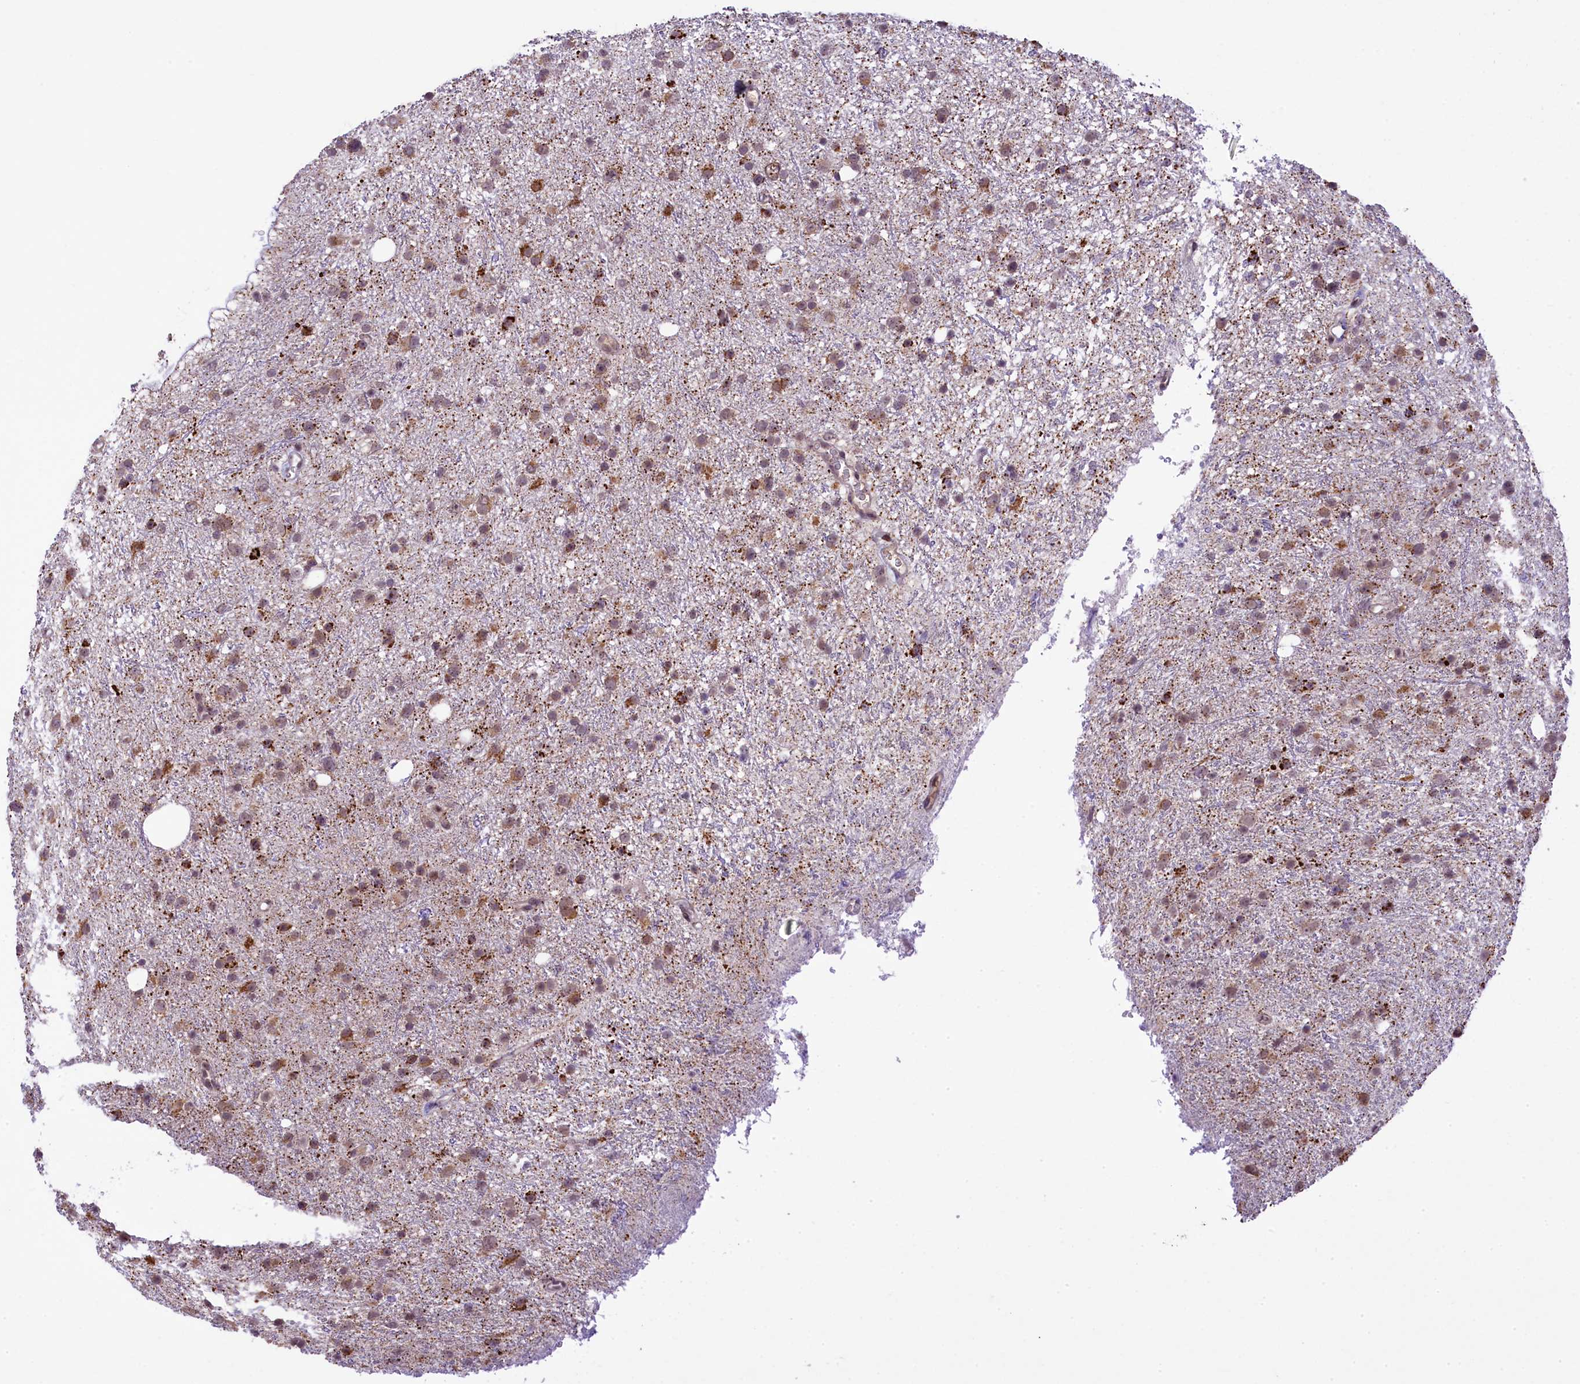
{"staining": {"intensity": "weak", "quantity": ">75%", "location": "cytoplasmic/membranous"}, "tissue": "glioma", "cell_type": "Tumor cells", "image_type": "cancer", "snomed": [{"axis": "morphology", "description": "Glioma, malignant, Low grade"}, {"axis": "topography", "description": "Cerebral cortex"}], "caption": "Malignant glioma (low-grade) tissue exhibits weak cytoplasmic/membranous positivity in about >75% of tumor cells", "gene": "RBBP8", "patient": {"sex": "female", "age": 39}}